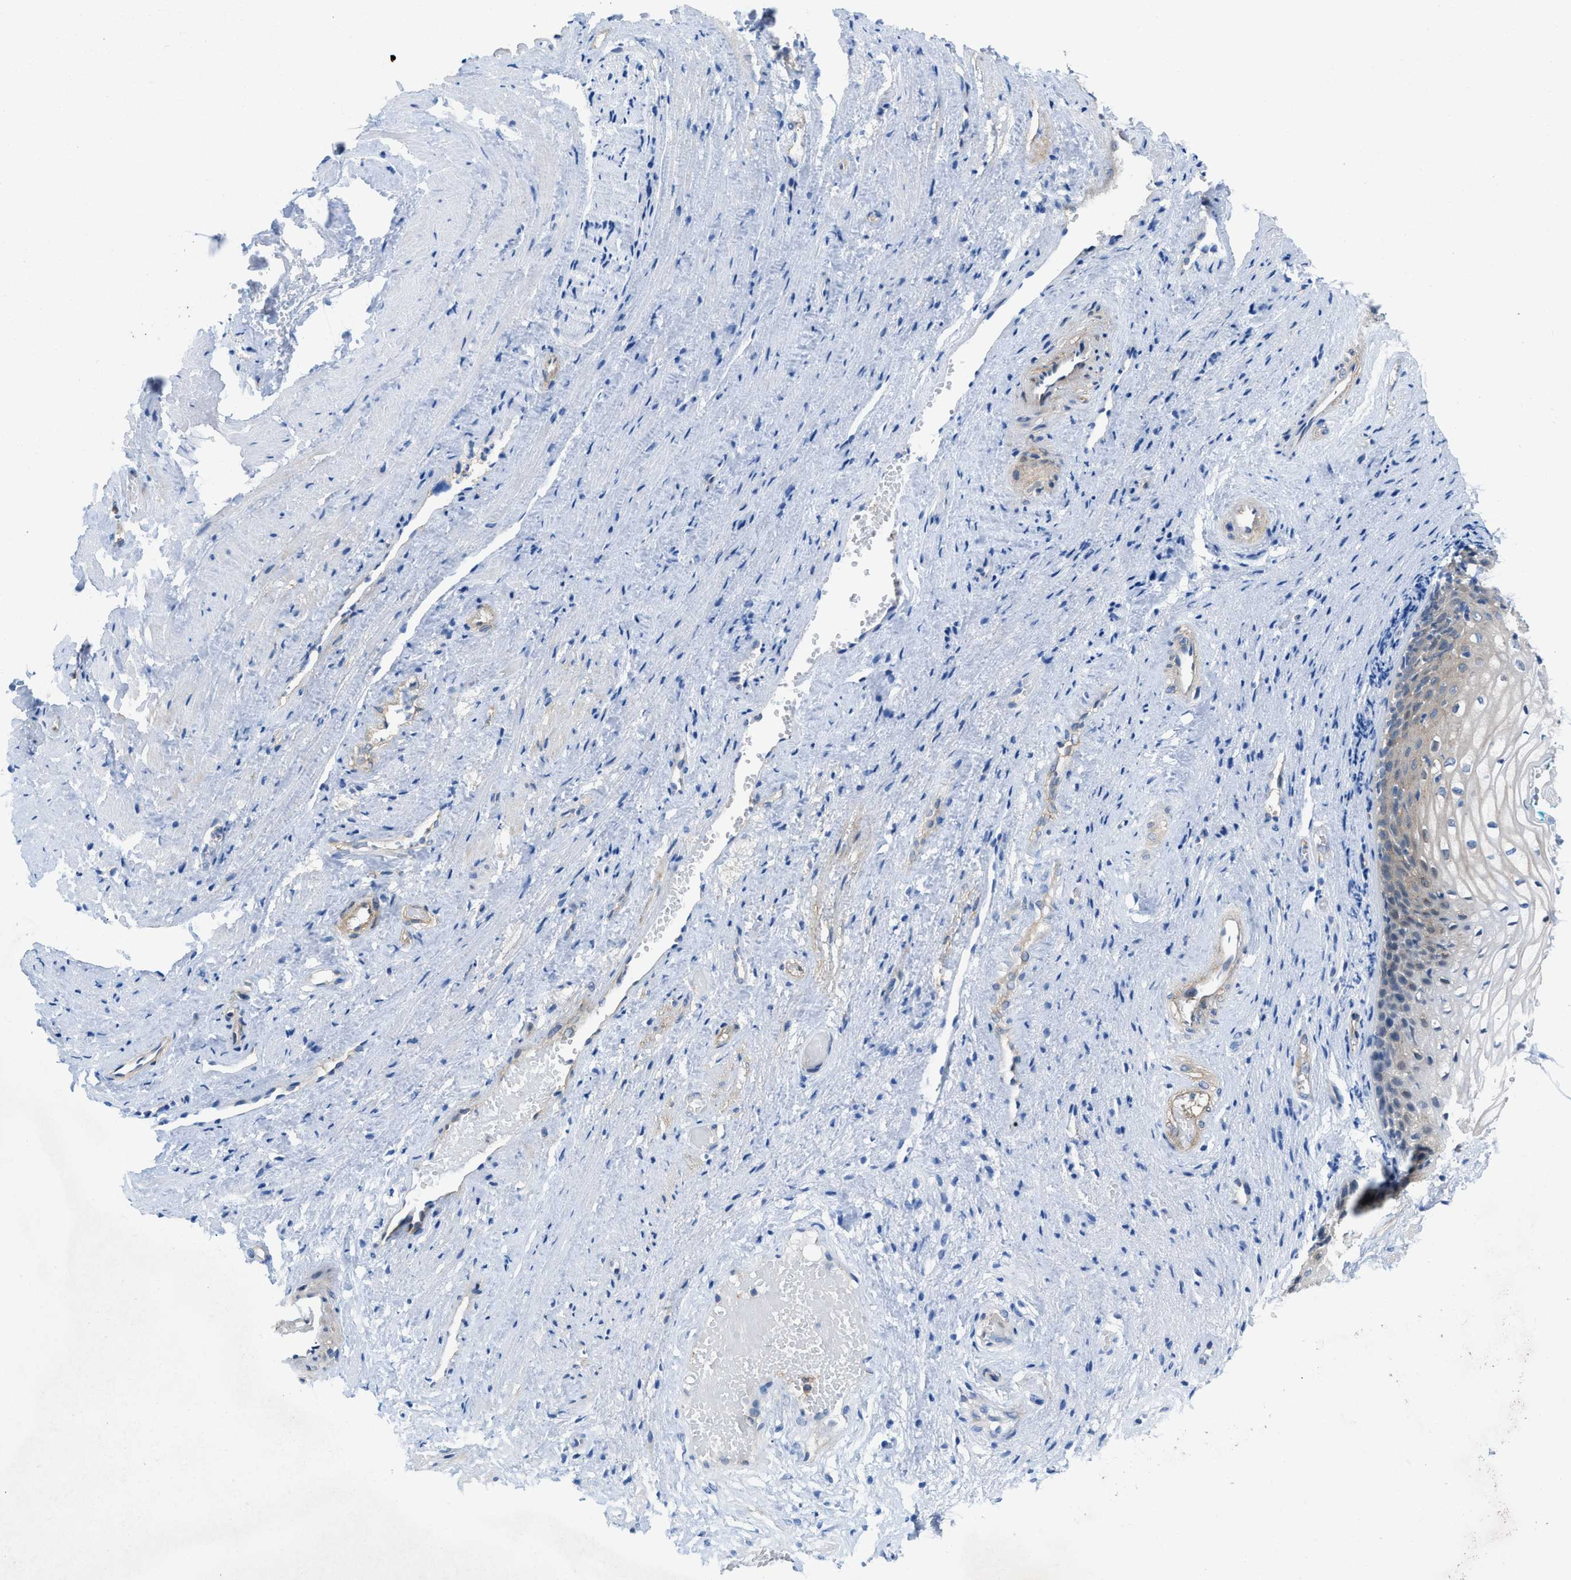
{"staining": {"intensity": "weak", "quantity": "25%-75%", "location": "cytoplasmic/membranous"}, "tissue": "vagina", "cell_type": "Squamous epithelial cells", "image_type": "normal", "snomed": [{"axis": "morphology", "description": "Normal tissue, NOS"}, {"axis": "topography", "description": "Vagina"}], "caption": "IHC (DAB (3,3'-diaminobenzidine)) staining of unremarkable human vagina shows weak cytoplasmic/membranous protein staining in about 25%-75% of squamous epithelial cells. The staining was performed using DAB to visualize the protein expression in brown, while the nuclei were stained in blue with hematoxylin (Magnification: 20x).", "gene": "PDLIM5", "patient": {"sex": "female", "age": 34}}